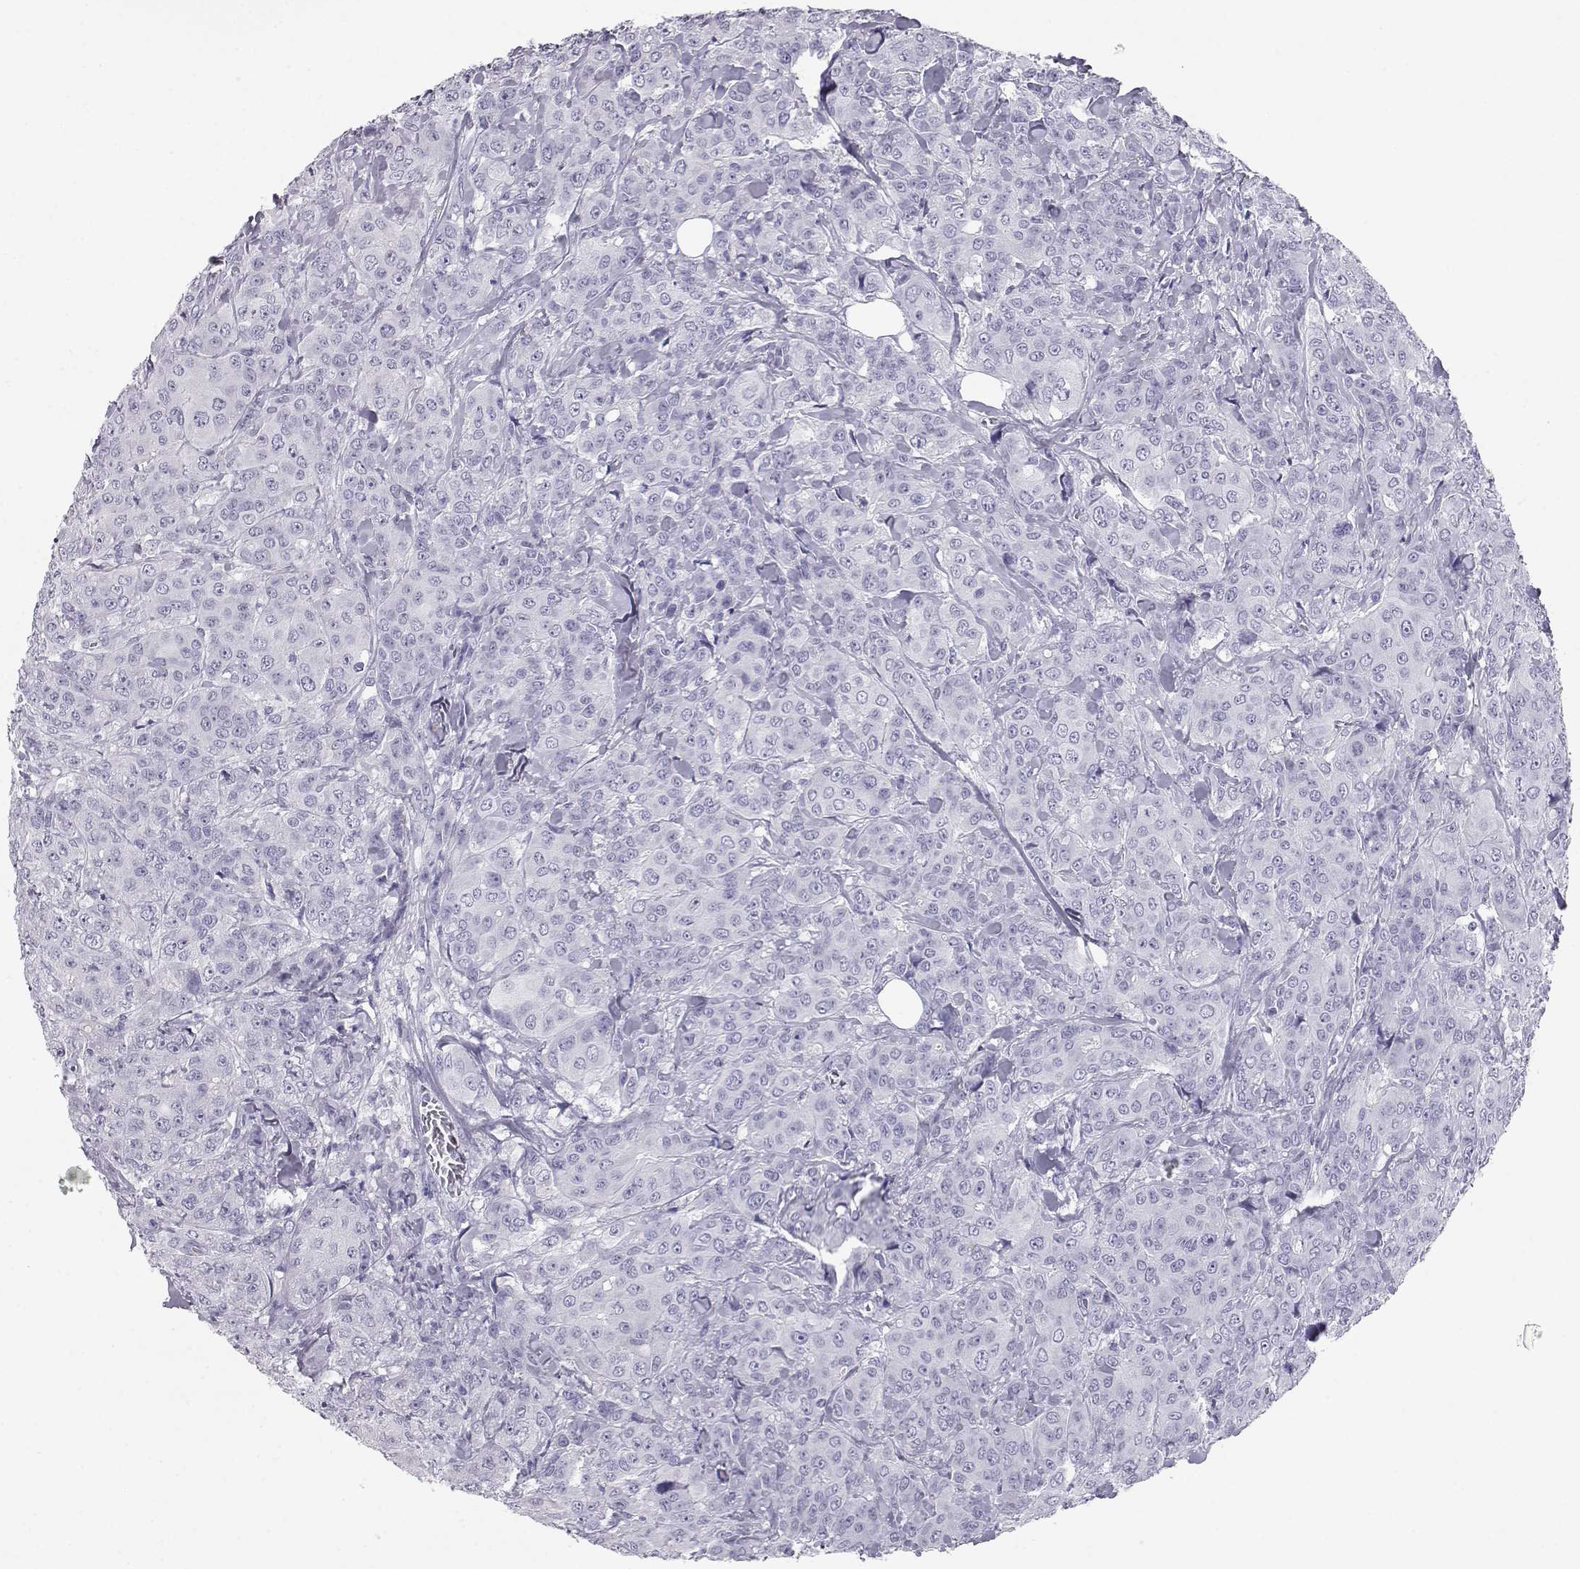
{"staining": {"intensity": "negative", "quantity": "none", "location": "none"}, "tissue": "breast cancer", "cell_type": "Tumor cells", "image_type": "cancer", "snomed": [{"axis": "morphology", "description": "Duct carcinoma"}, {"axis": "topography", "description": "Breast"}], "caption": "The micrograph reveals no staining of tumor cells in breast invasive ductal carcinoma.", "gene": "ITLN2", "patient": {"sex": "female", "age": 43}}